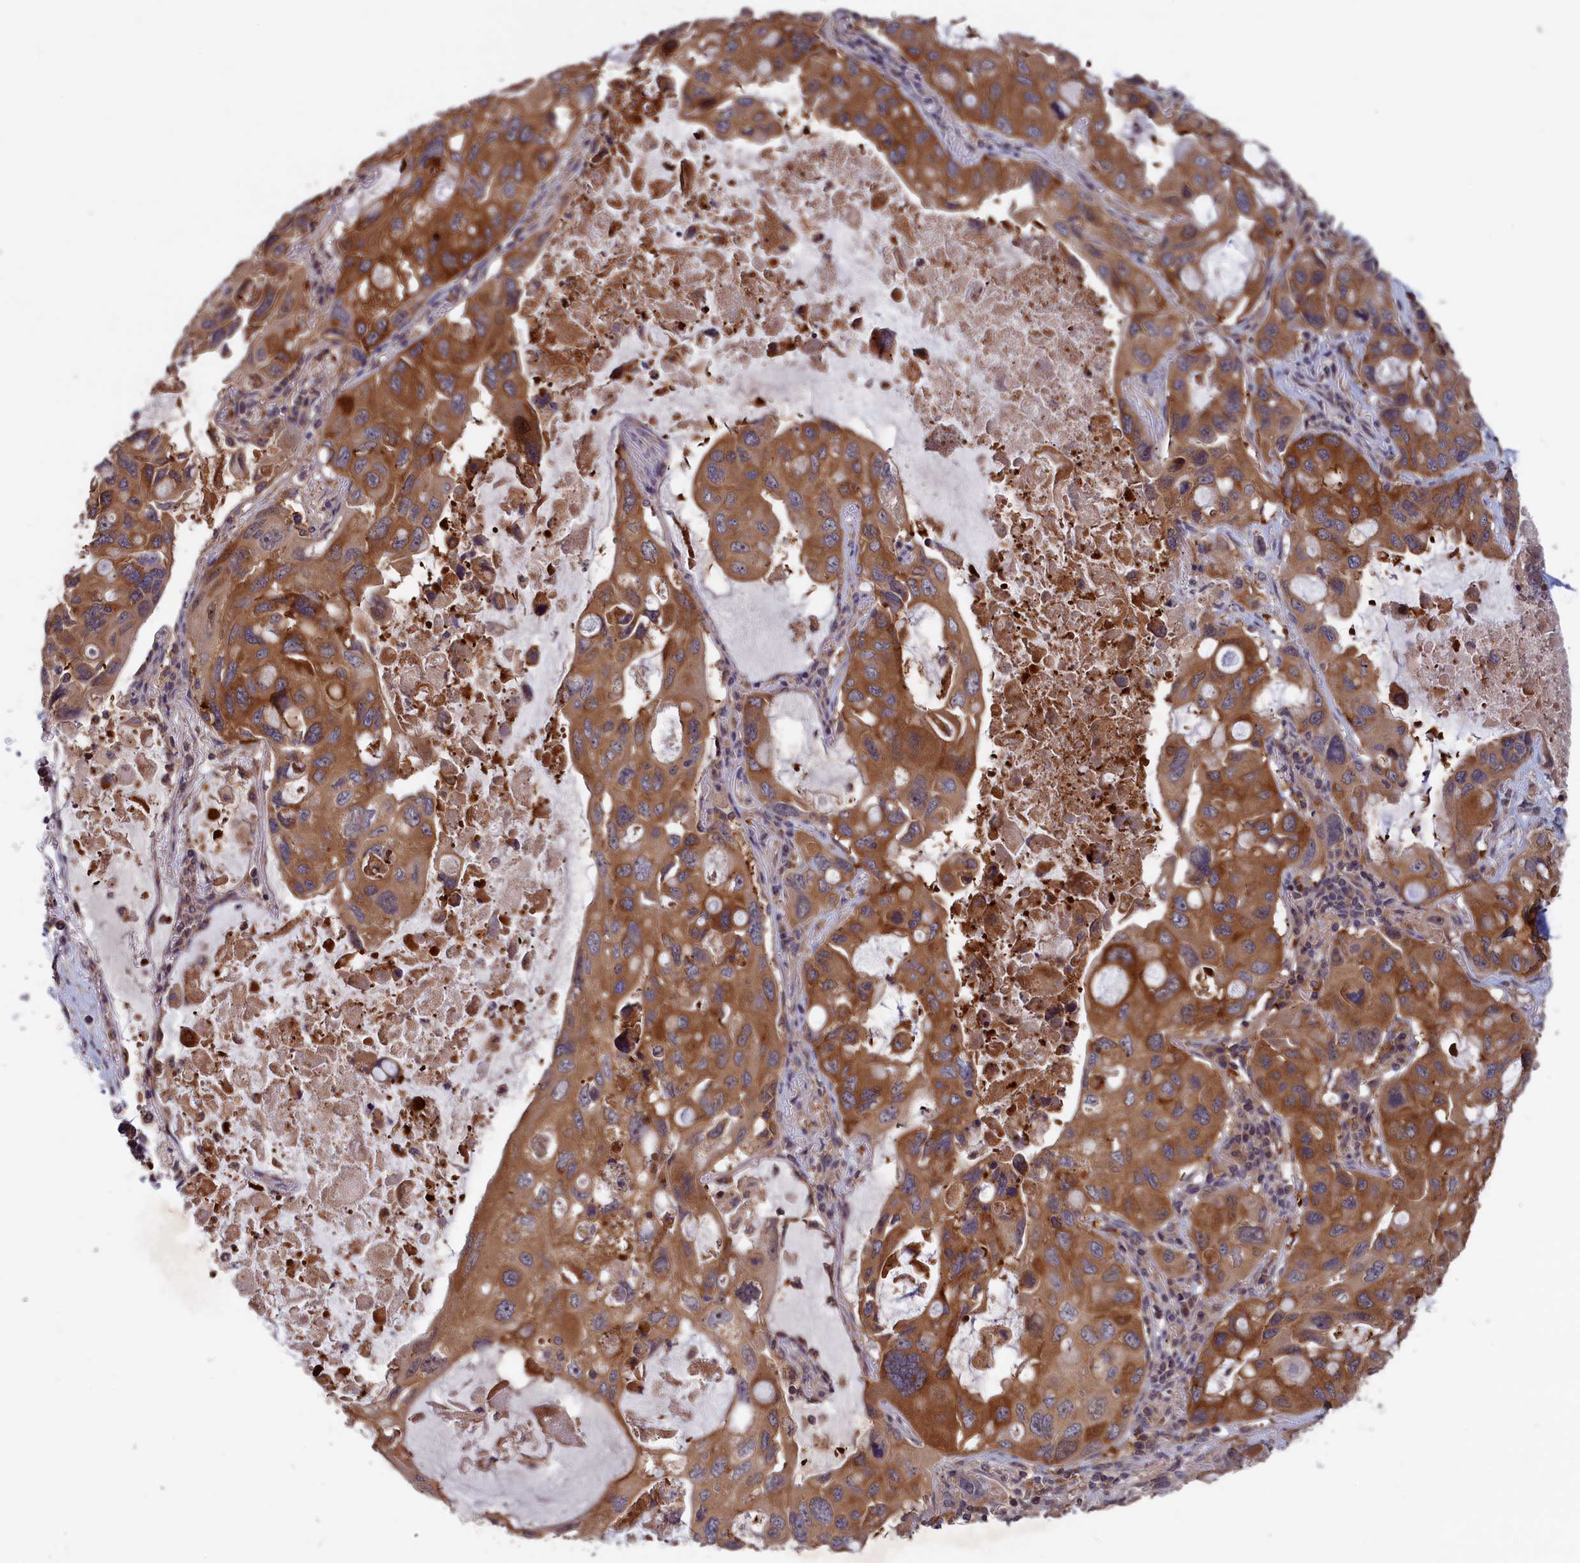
{"staining": {"intensity": "moderate", "quantity": ">75%", "location": "cytoplasmic/membranous"}, "tissue": "lung cancer", "cell_type": "Tumor cells", "image_type": "cancer", "snomed": [{"axis": "morphology", "description": "Squamous cell carcinoma, NOS"}, {"axis": "topography", "description": "Lung"}], "caption": "There is medium levels of moderate cytoplasmic/membranous staining in tumor cells of lung cancer, as demonstrated by immunohistochemical staining (brown color).", "gene": "CACTIN", "patient": {"sex": "female", "age": 73}}